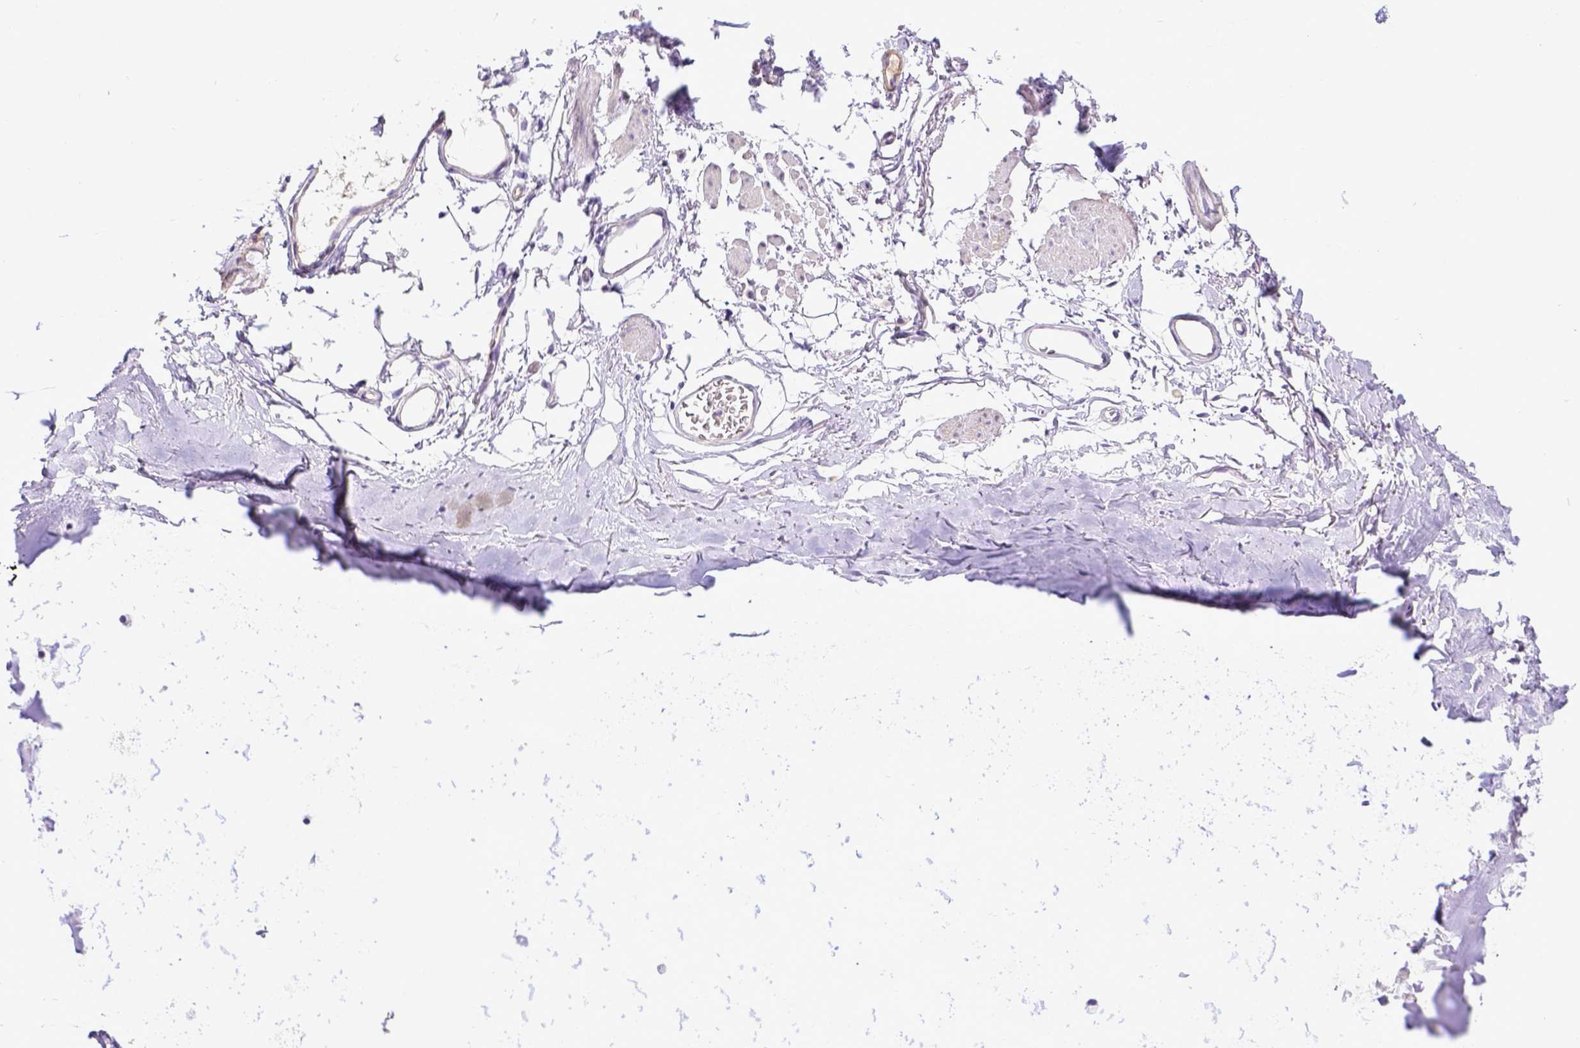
{"staining": {"intensity": "negative", "quantity": "none", "location": "none"}, "tissue": "adipose tissue", "cell_type": "Adipocytes", "image_type": "normal", "snomed": [{"axis": "morphology", "description": "Normal tissue, NOS"}, {"axis": "topography", "description": "Cartilage tissue"}, {"axis": "topography", "description": "Bronchus"}], "caption": "IHC micrograph of normal adipose tissue: adipose tissue stained with DAB (3,3'-diaminobenzidine) reveals no significant protein positivity in adipocytes. (Stains: DAB immunohistochemistry (IHC) with hematoxylin counter stain, Microscopy: brightfield microscopy at high magnification).", "gene": "BTN1A1", "patient": {"sex": "female", "age": 79}}